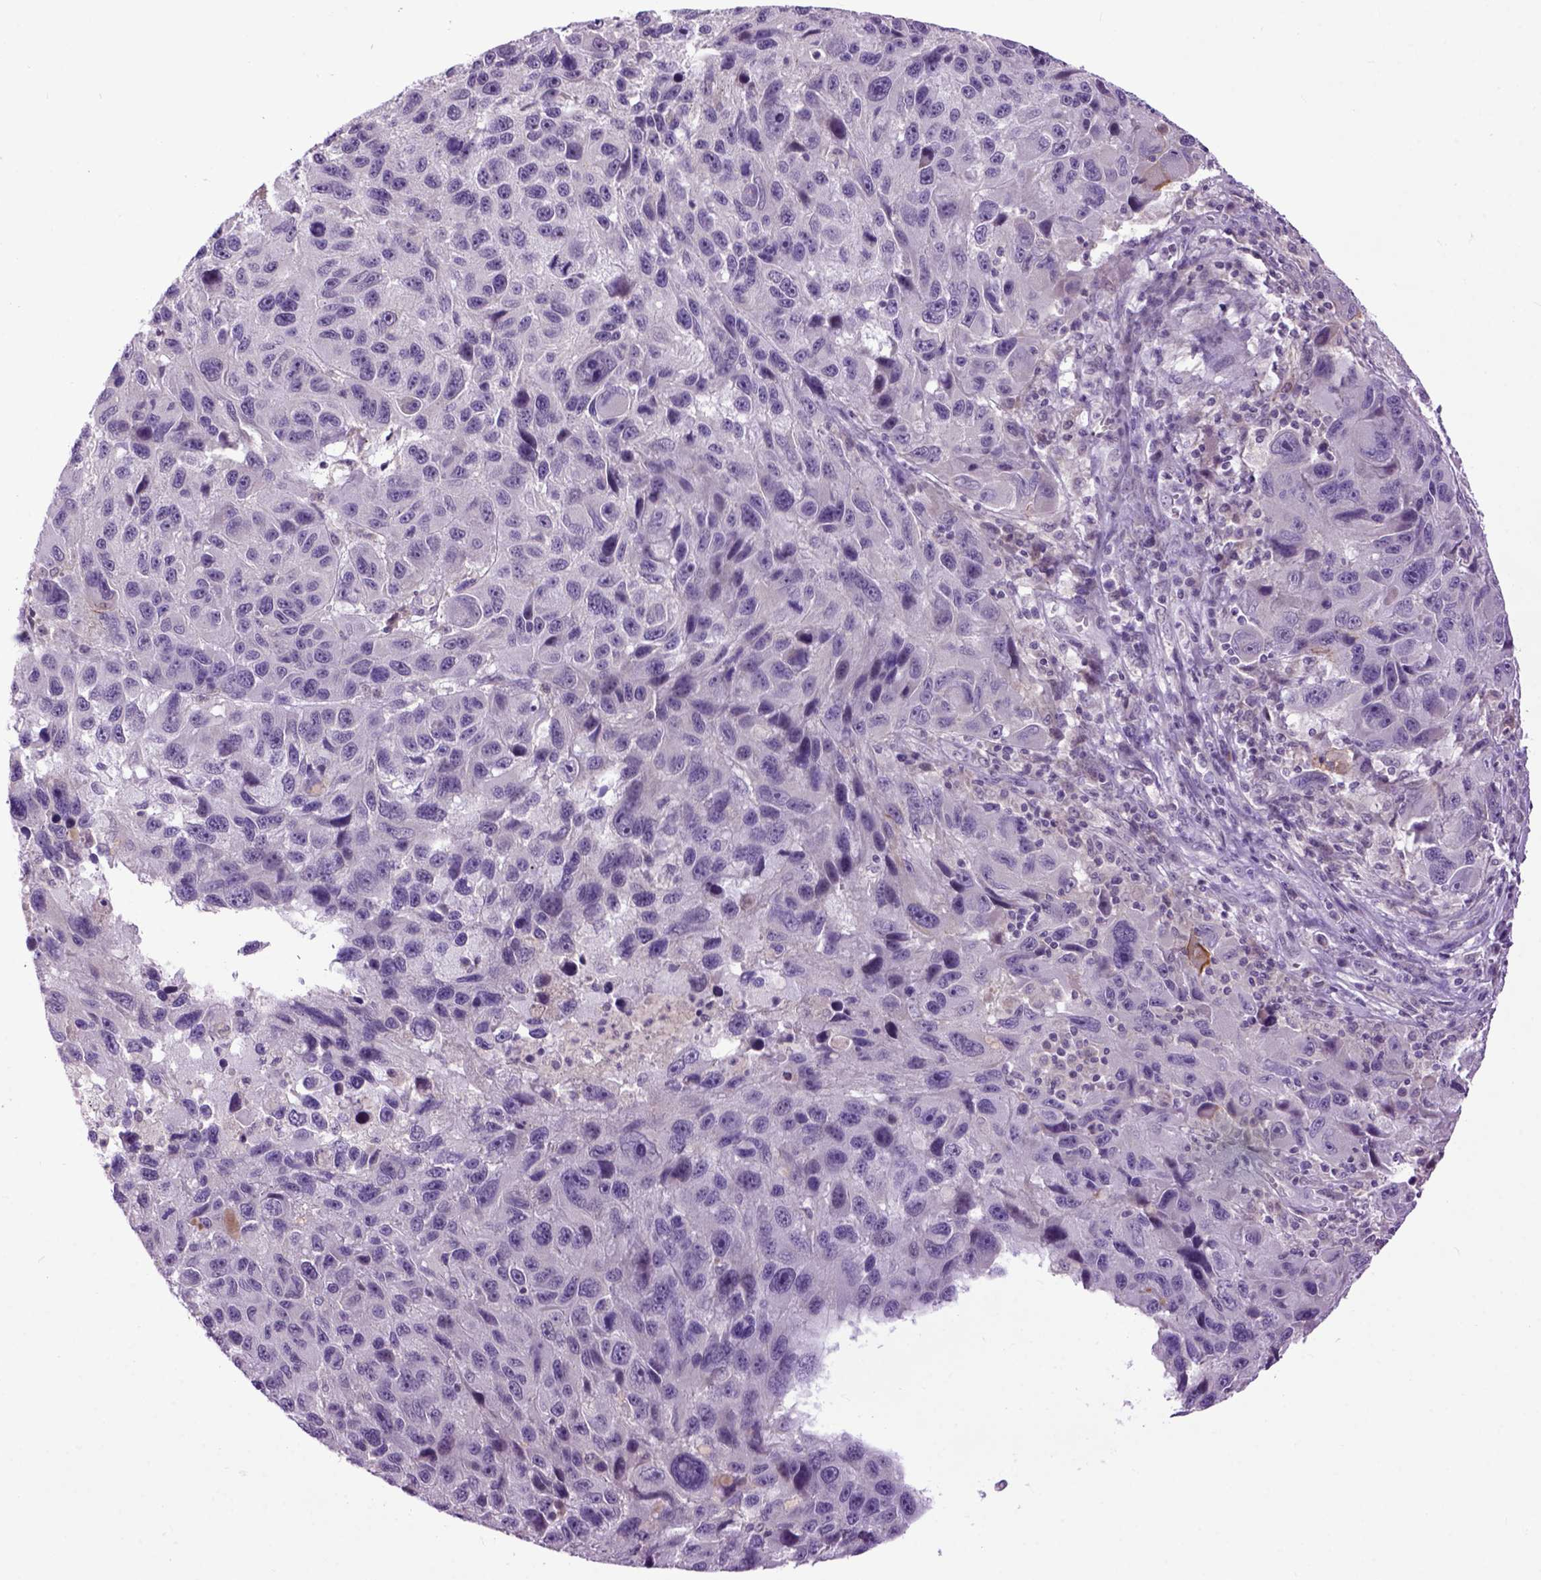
{"staining": {"intensity": "negative", "quantity": "none", "location": "none"}, "tissue": "melanoma", "cell_type": "Tumor cells", "image_type": "cancer", "snomed": [{"axis": "morphology", "description": "Malignant melanoma, NOS"}, {"axis": "topography", "description": "Skin"}], "caption": "The immunohistochemistry (IHC) micrograph has no significant staining in tumor cells of melanoma tissue.", "gene": "EMILIN3", "patient": {"sex": "male", "age": 53}}